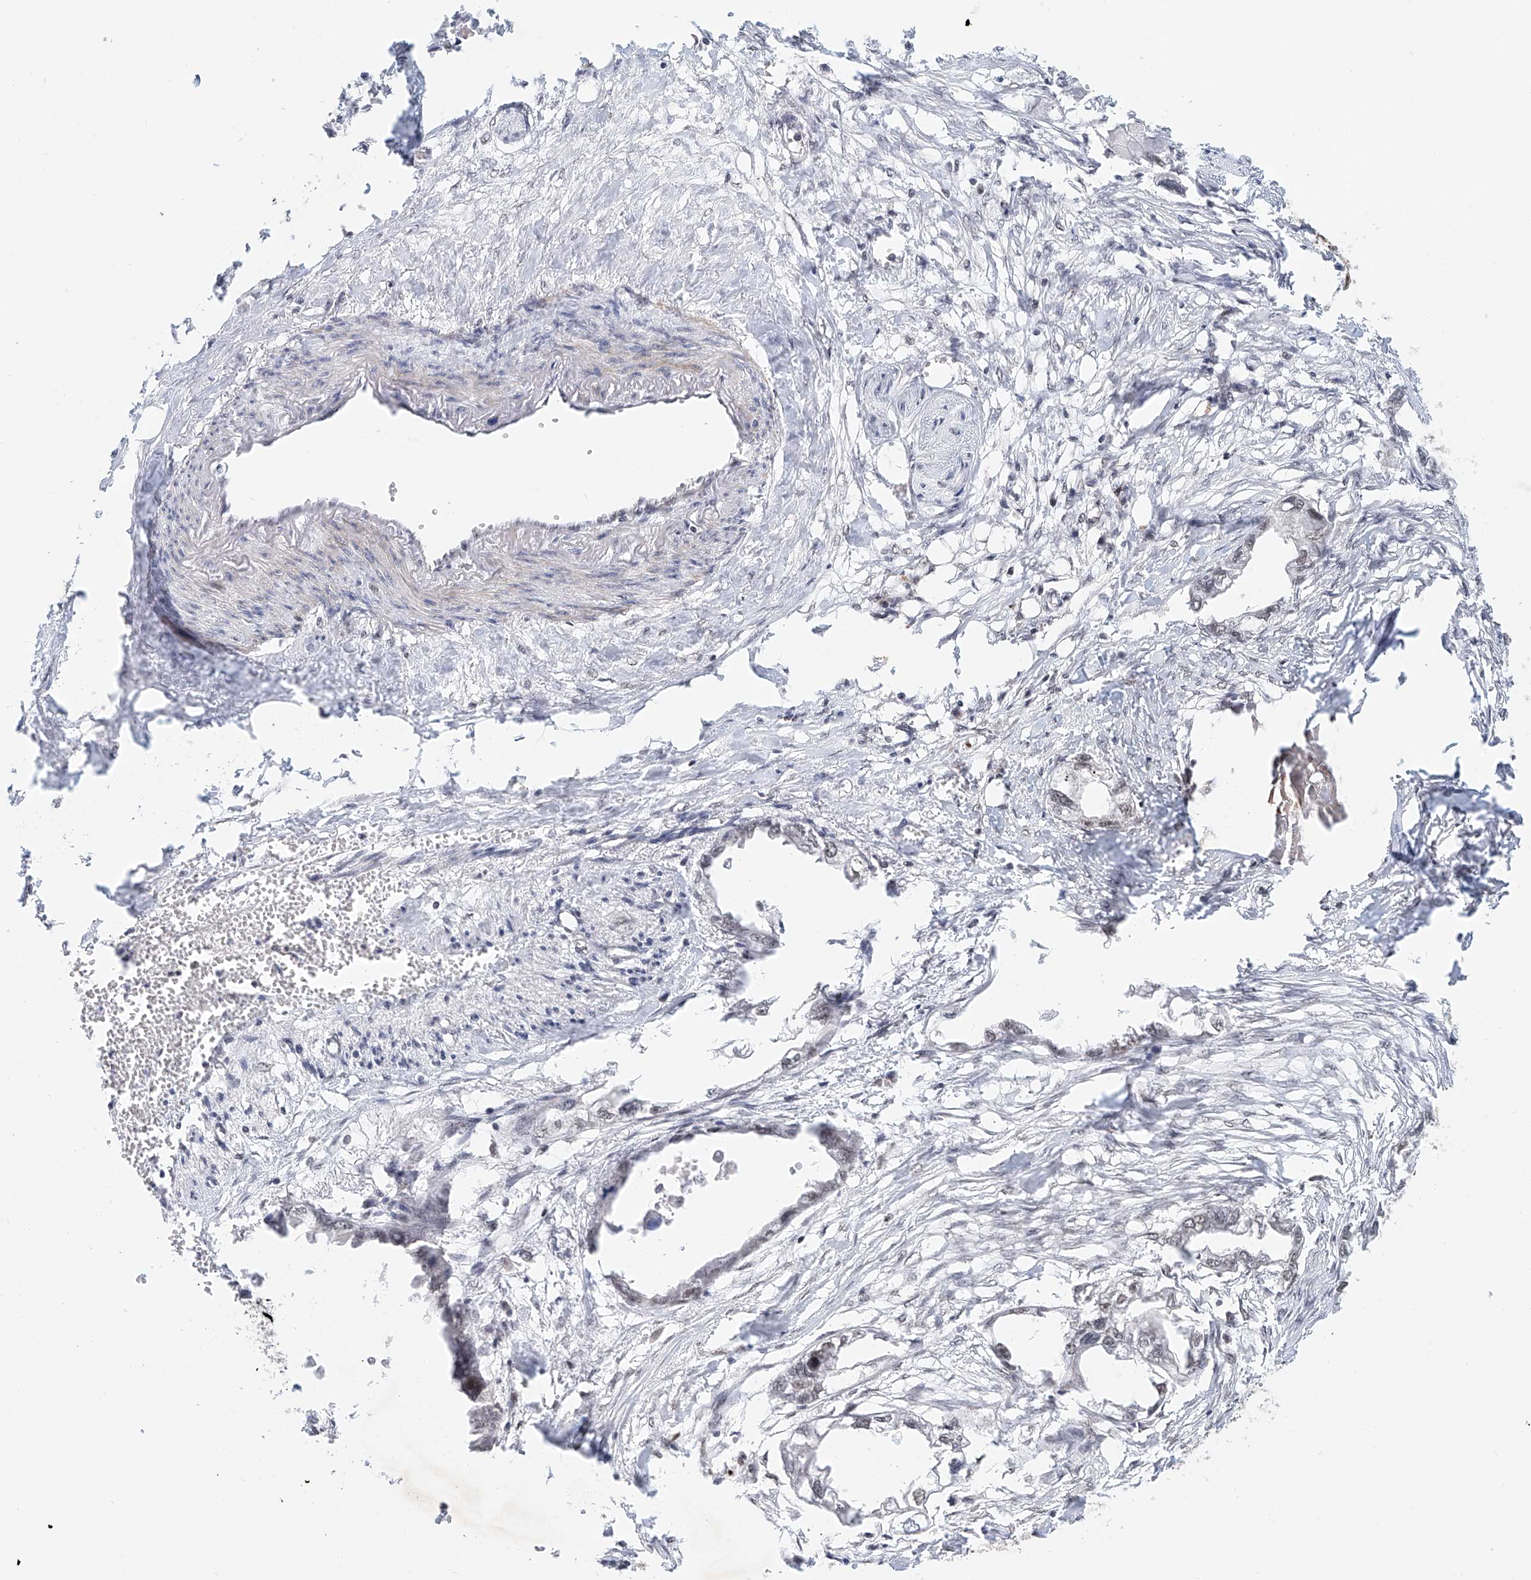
{"staining": {"intensity": "negative", "quantity": "none", "location": "none"}, "tissue": "endometrial cancer", "cell_type": "Tumor cells", "image_type": "cancer", "snomed": [{"axis": "morphology", "description": "Adenocarcinoma, NOS"}, {"axis": "morphology", "description": "Adenocarcinoma, metastatic, NOS"}, {"axis": "topography", "description": "Adipose tissue"}, {"axis": "topography", "description": "Endometrium"}], "caption": "Immunohistochemistry (IHC) of human adenocarcinoma (endometrial) demonstrates no positivity in tumor cells. (DAB (3,3'-diaminobenzidine) immunohistochemistry (IHC) with hematoxylin counter stain).", "gene": "ZNF470", "patient": {"sex": "female", "age": 67}}